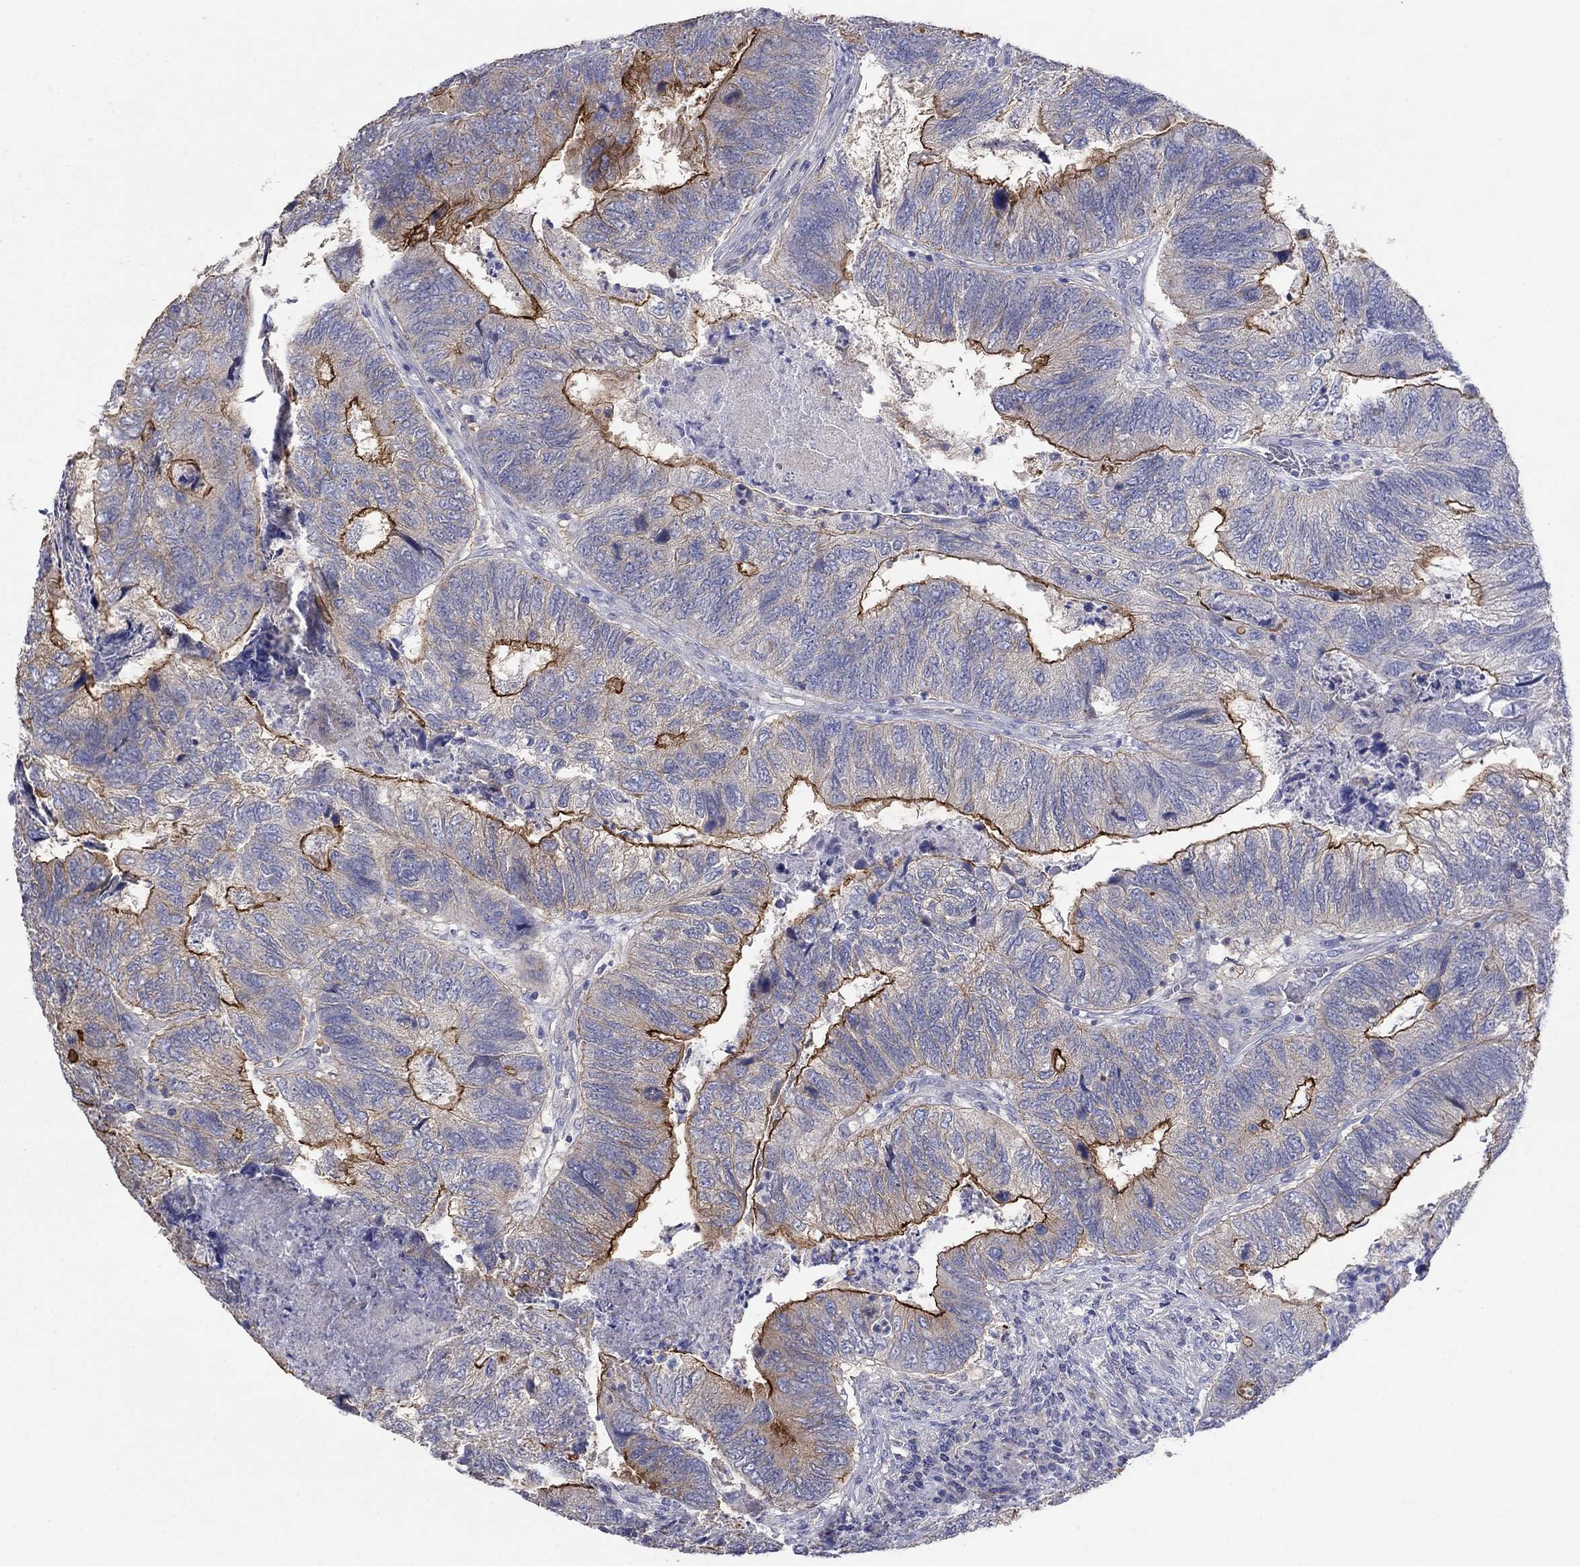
{"staining": {"intensity": "strong", "quantity": "<25%", "location": "cytoplasmic/membranous"}, "tissue": "colorectal cancer", "cell_type": "Tumor cells", "image_type": "cancer", "snomed": [{"axis": "morphology", "description": "Adenocarcinoma, NOS"}, {"axis": "topography", "description": "Colon"}], "caption": "A brown stain shows strong cytoplasmic/membranous positivity of a protein in human adenocarcinoma (colorectal) tumor cells.", "gene": "TPRN", "patient": {"sex": "female", "age": 67}}